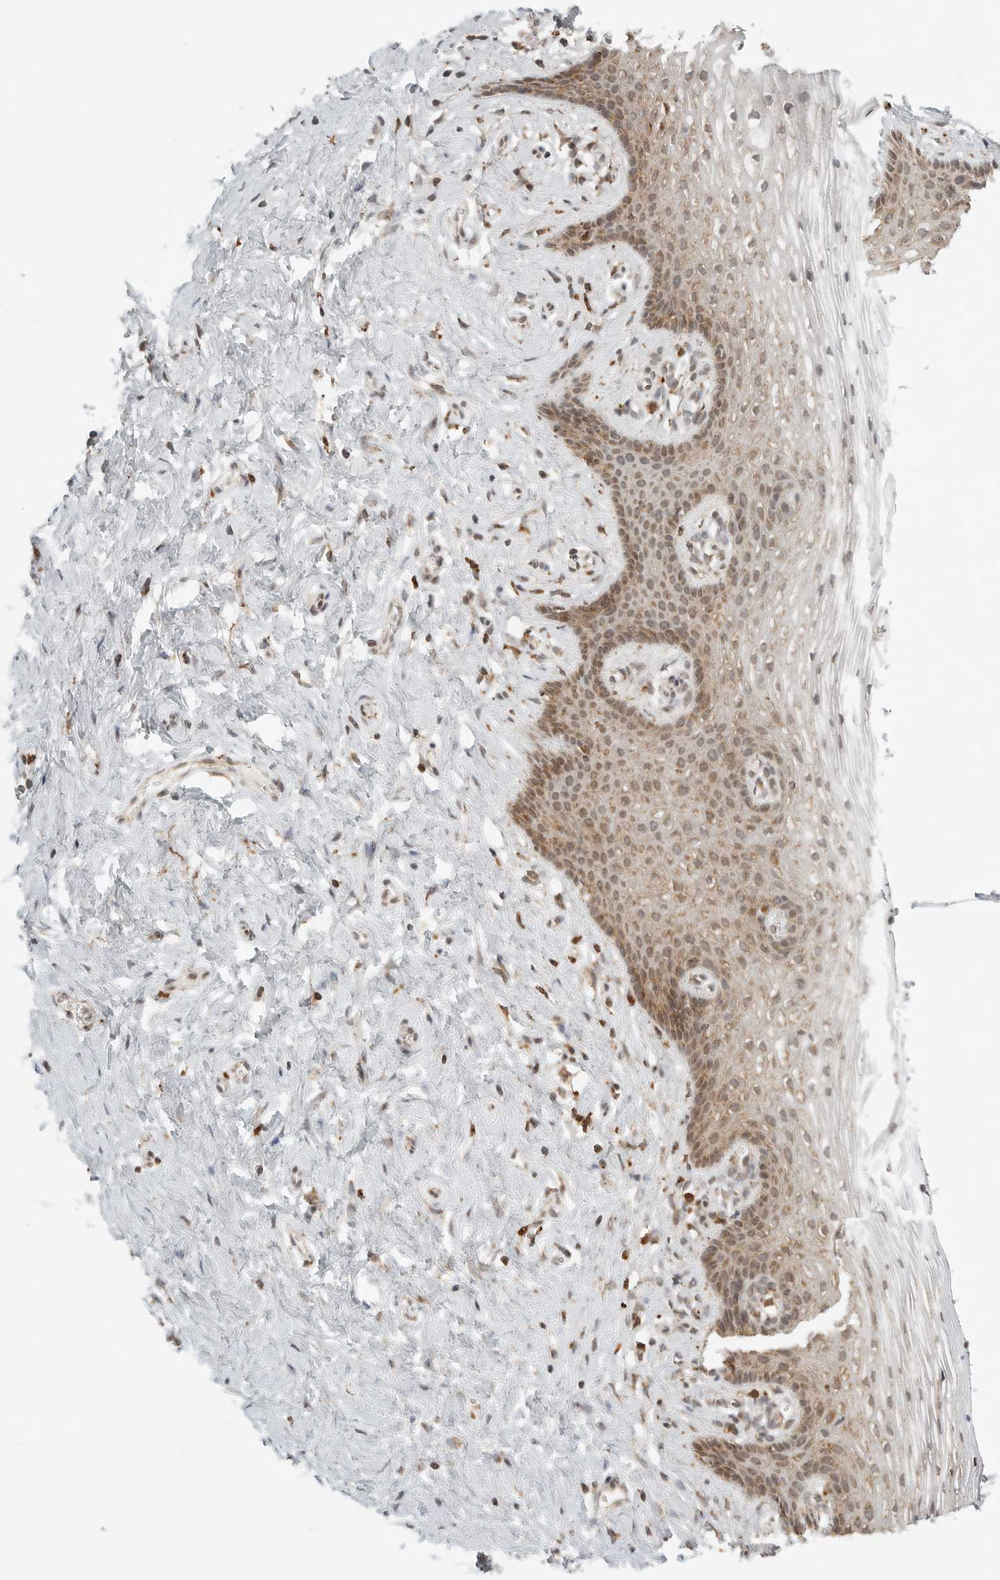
{"staining": {"intensity": "moderate", "quantity": ">75%", "location": "cytoplasmic/membranous"}, "tissue": "vagina", "cell_type": "Squamous epithelial cells", "image_type": "normal", "snomed": [{"axis": "morphology", "description": "Normal tissue, NOS"}, {"axis": "topography", "description": "Vagina"}], "caption": "Immunohistochemical staining of unremarkable vagina demonstrates >75% levels of moderate cytoplasmic/membranous protein expression in approximately >75% of squamous epithelial cells. (DAB (3,3'-diaminobenzidine) IHC with brightfield microscopy, high magnification).", "gene": "IDUA", "patient": {"sex": "female", "age": 32}}